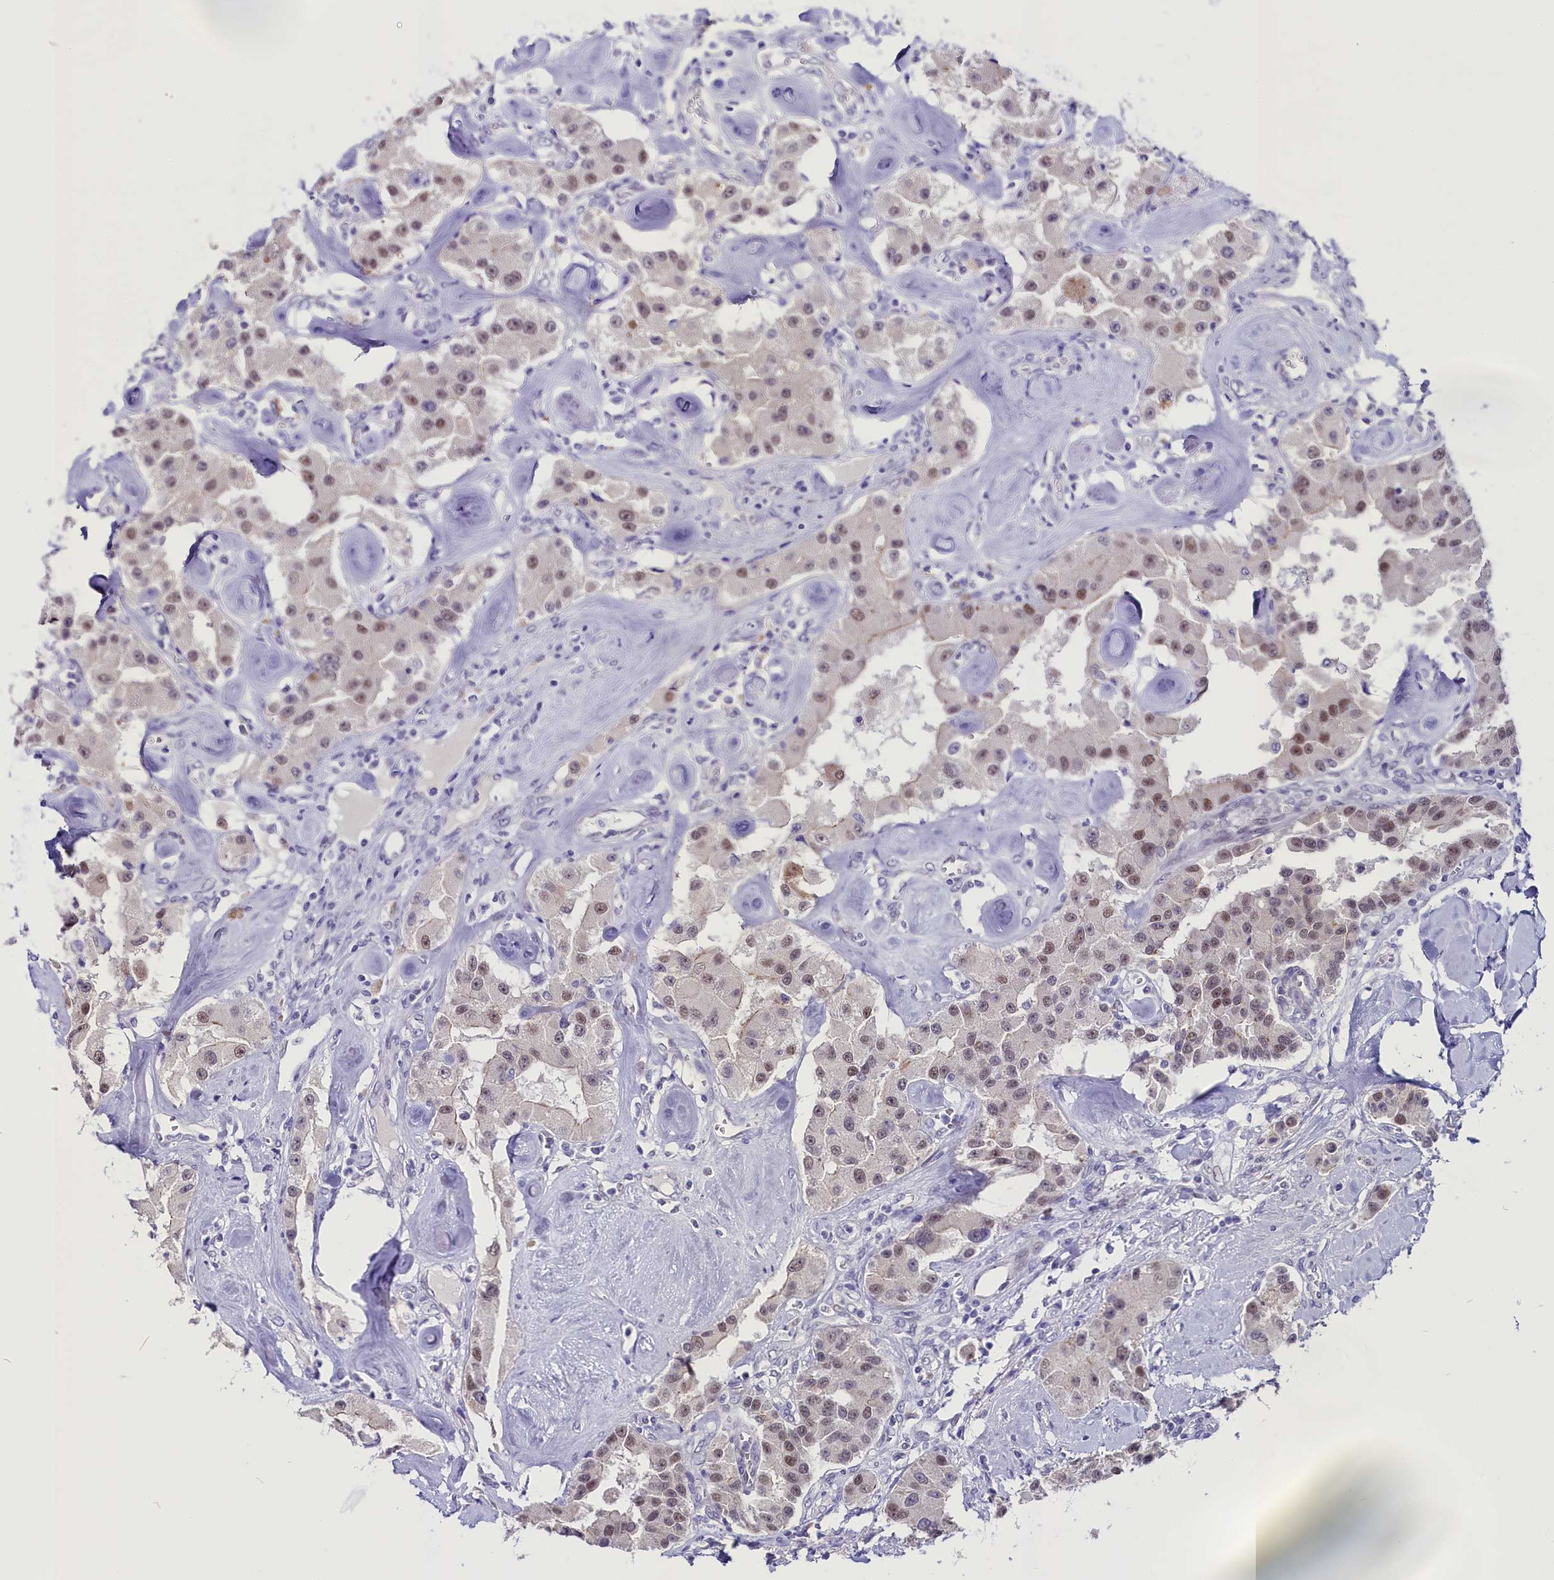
{"staining": {"intensity": "weak", "quantity": ">75%", "location": "nuclear"}, "tissue": "carcinoid", "cell_type": "Tumor cells", "image_type": "cancer", "snomed": [{"axis": "morphology", "description": "Carcinoid, malignant, NOS"}, {"axis": "topography", "description": "Pancreas"}], "caption": "About >75% of tumor cells in human carcinoid display weak nuclear protein positivity as visualized by brown immunohistochemical staining.", "gene": "OSGEP", "patient": {"sex": "male", "age": 41}}